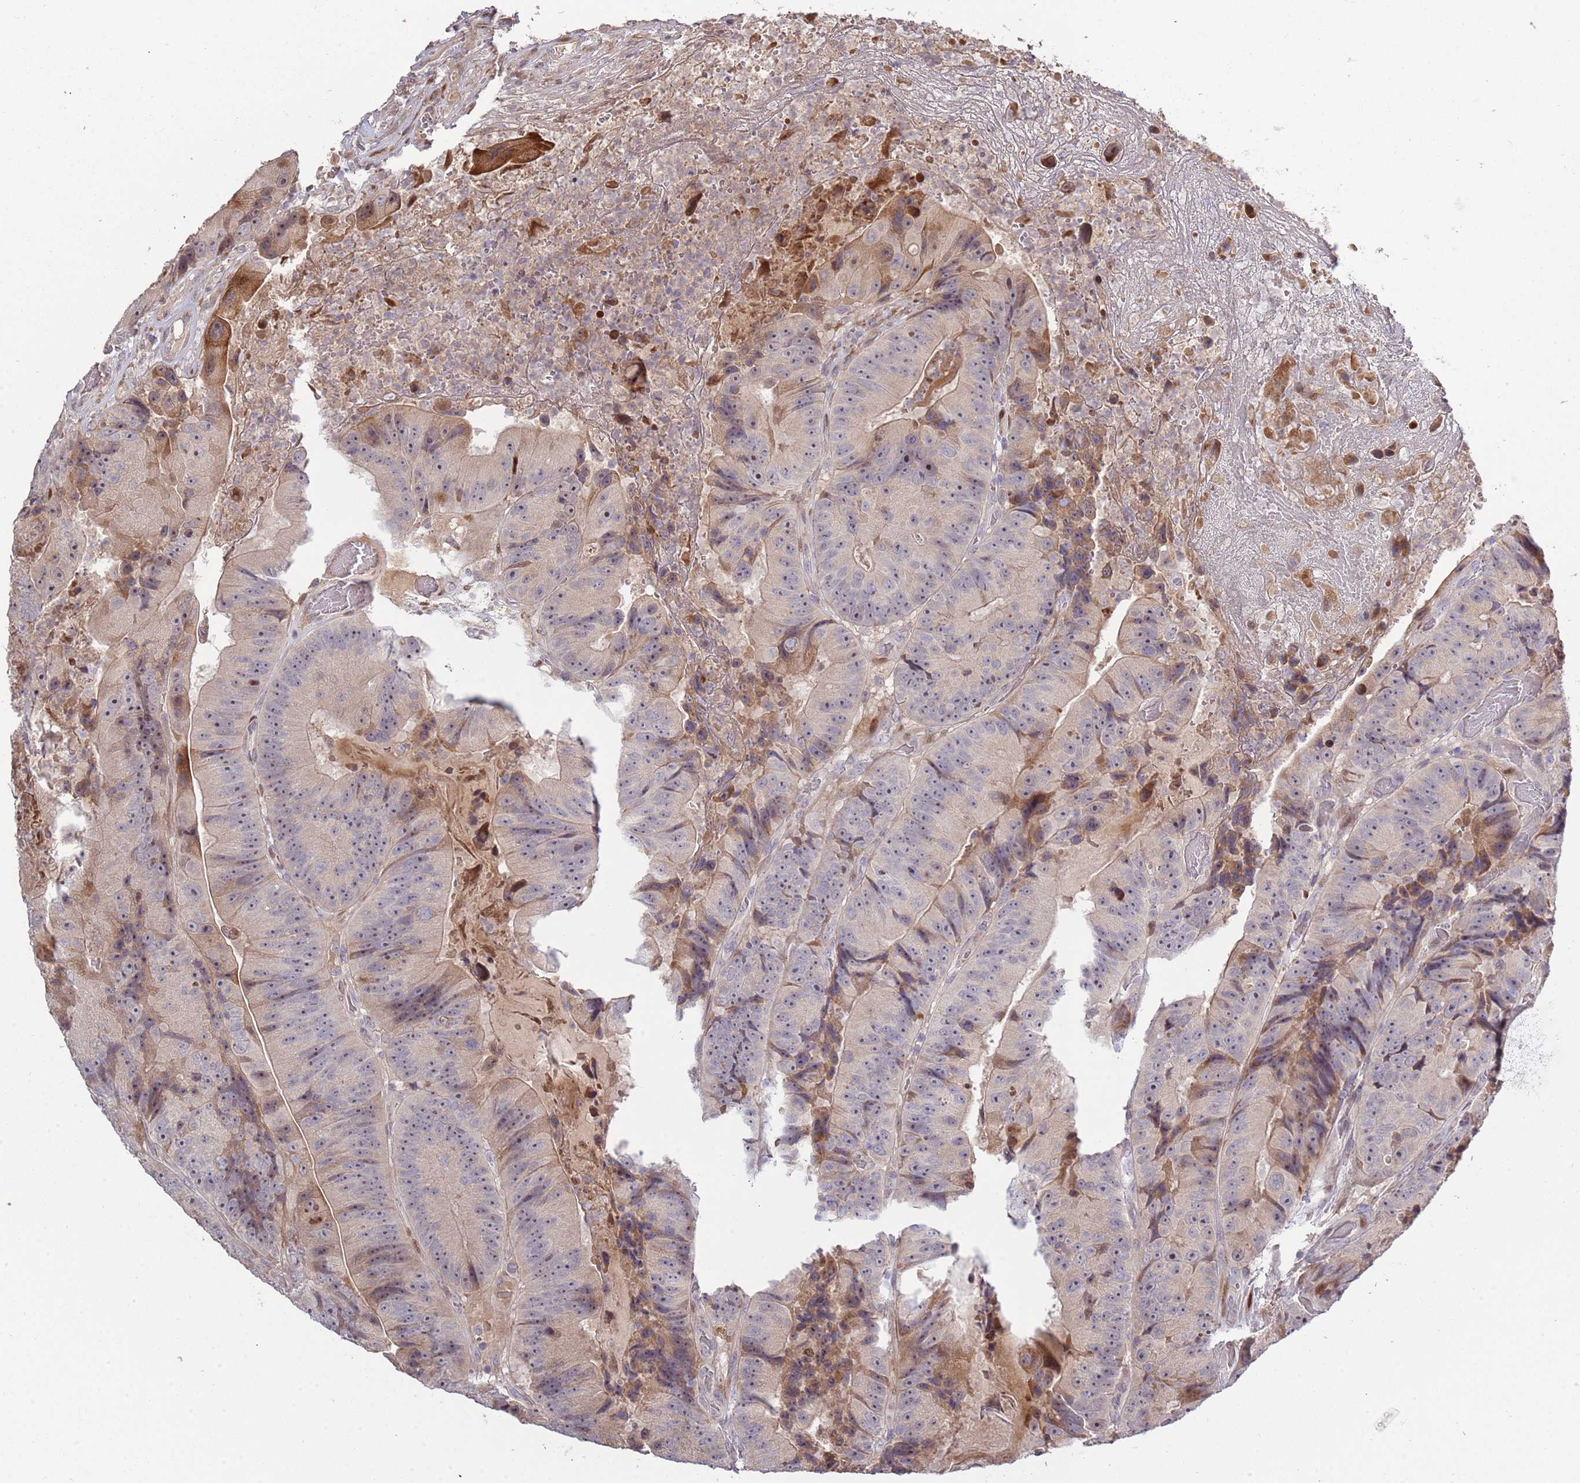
{"staining": {"intensity": "weak", "quantity": "25%-75%", "location": "nuclear"}, "tissue": "colorectal cancer", "cell_type": "Tumor cells", "image_type": "cancer", "snomed": [{"axis": "morphology", "description": "Adenocarcinoma, NOS"}, {"axis": "topography", "description": "Colon"}], "caption": "Adenocarcinoma (colorectal) was stained to show a protein in brown. There is low levels of weak nuclear positivity in about 25%-75% of tumor cells. Using DAB (brown) and hematoxylin (blue) stains, captured at high magnification using brightfield microscopy.", "gene": "SYNDIG1L", "patient": {"sex": "female", "age": 86}}